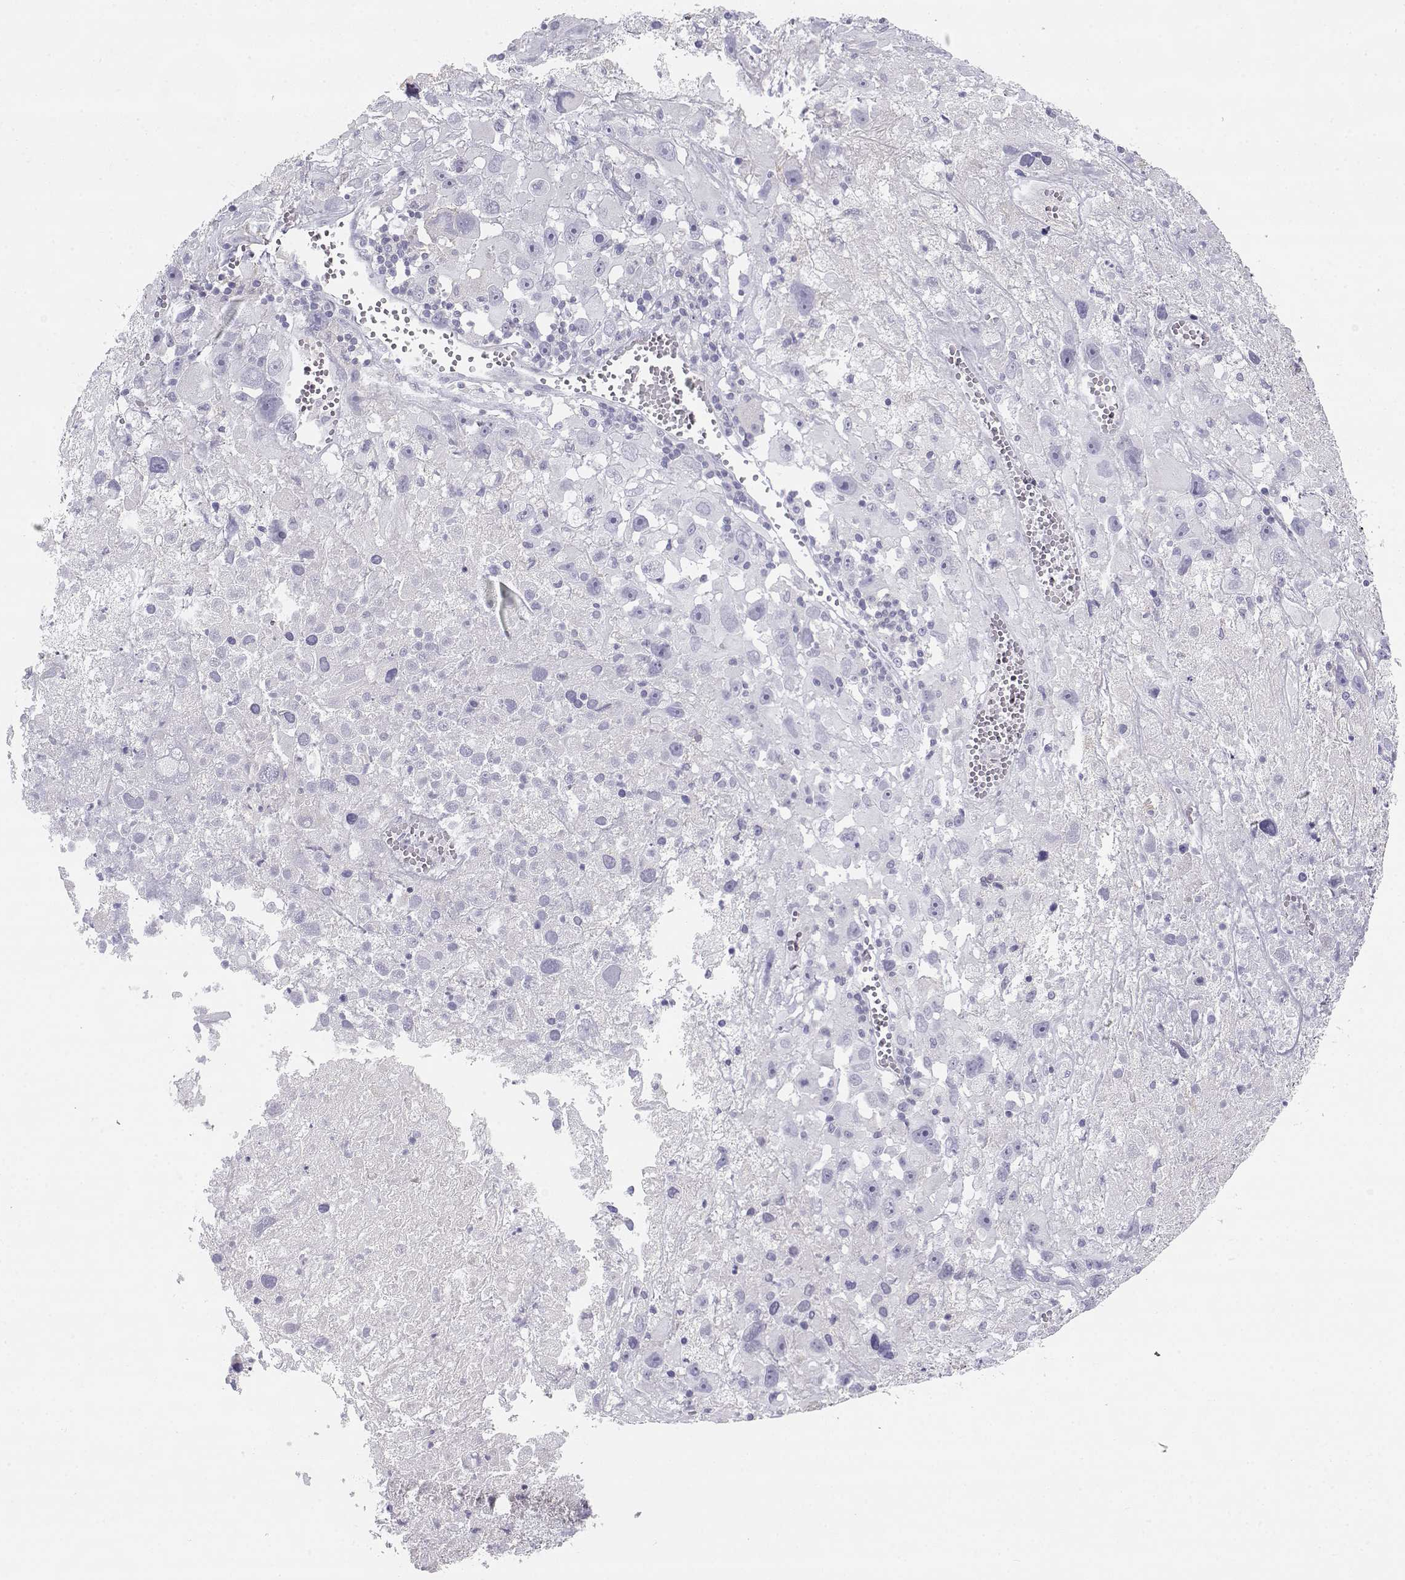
{"staining": {"intensity": "negative", "quantity": "none", "location": "none"}, "tissue": "melanoma", "cell_type": "Tumor cells", "image_type": "cancer", "snomed": [{"axis": "morphology", "description": "Malignant melanoma, Metastatic site"}, {"axis": "topography", "description": "Lymph node"}], "caption": "Immunohistochemistry (IHC) photomicrograph of neoplastic tissue: human malignant melanoma (metastatic site) stained with DAB (3,3'-diaminobenzidine) exhibits no significant protein positivity in tumor cells. (Stains: DAB (3,3'-diaminobenzidine) IHC with hematoxylin counter stain, Microscopy: brightfield microscopy at high magnification).", "gene": "CREB3L3", "patient": {"sex": "male", "age": 50}}